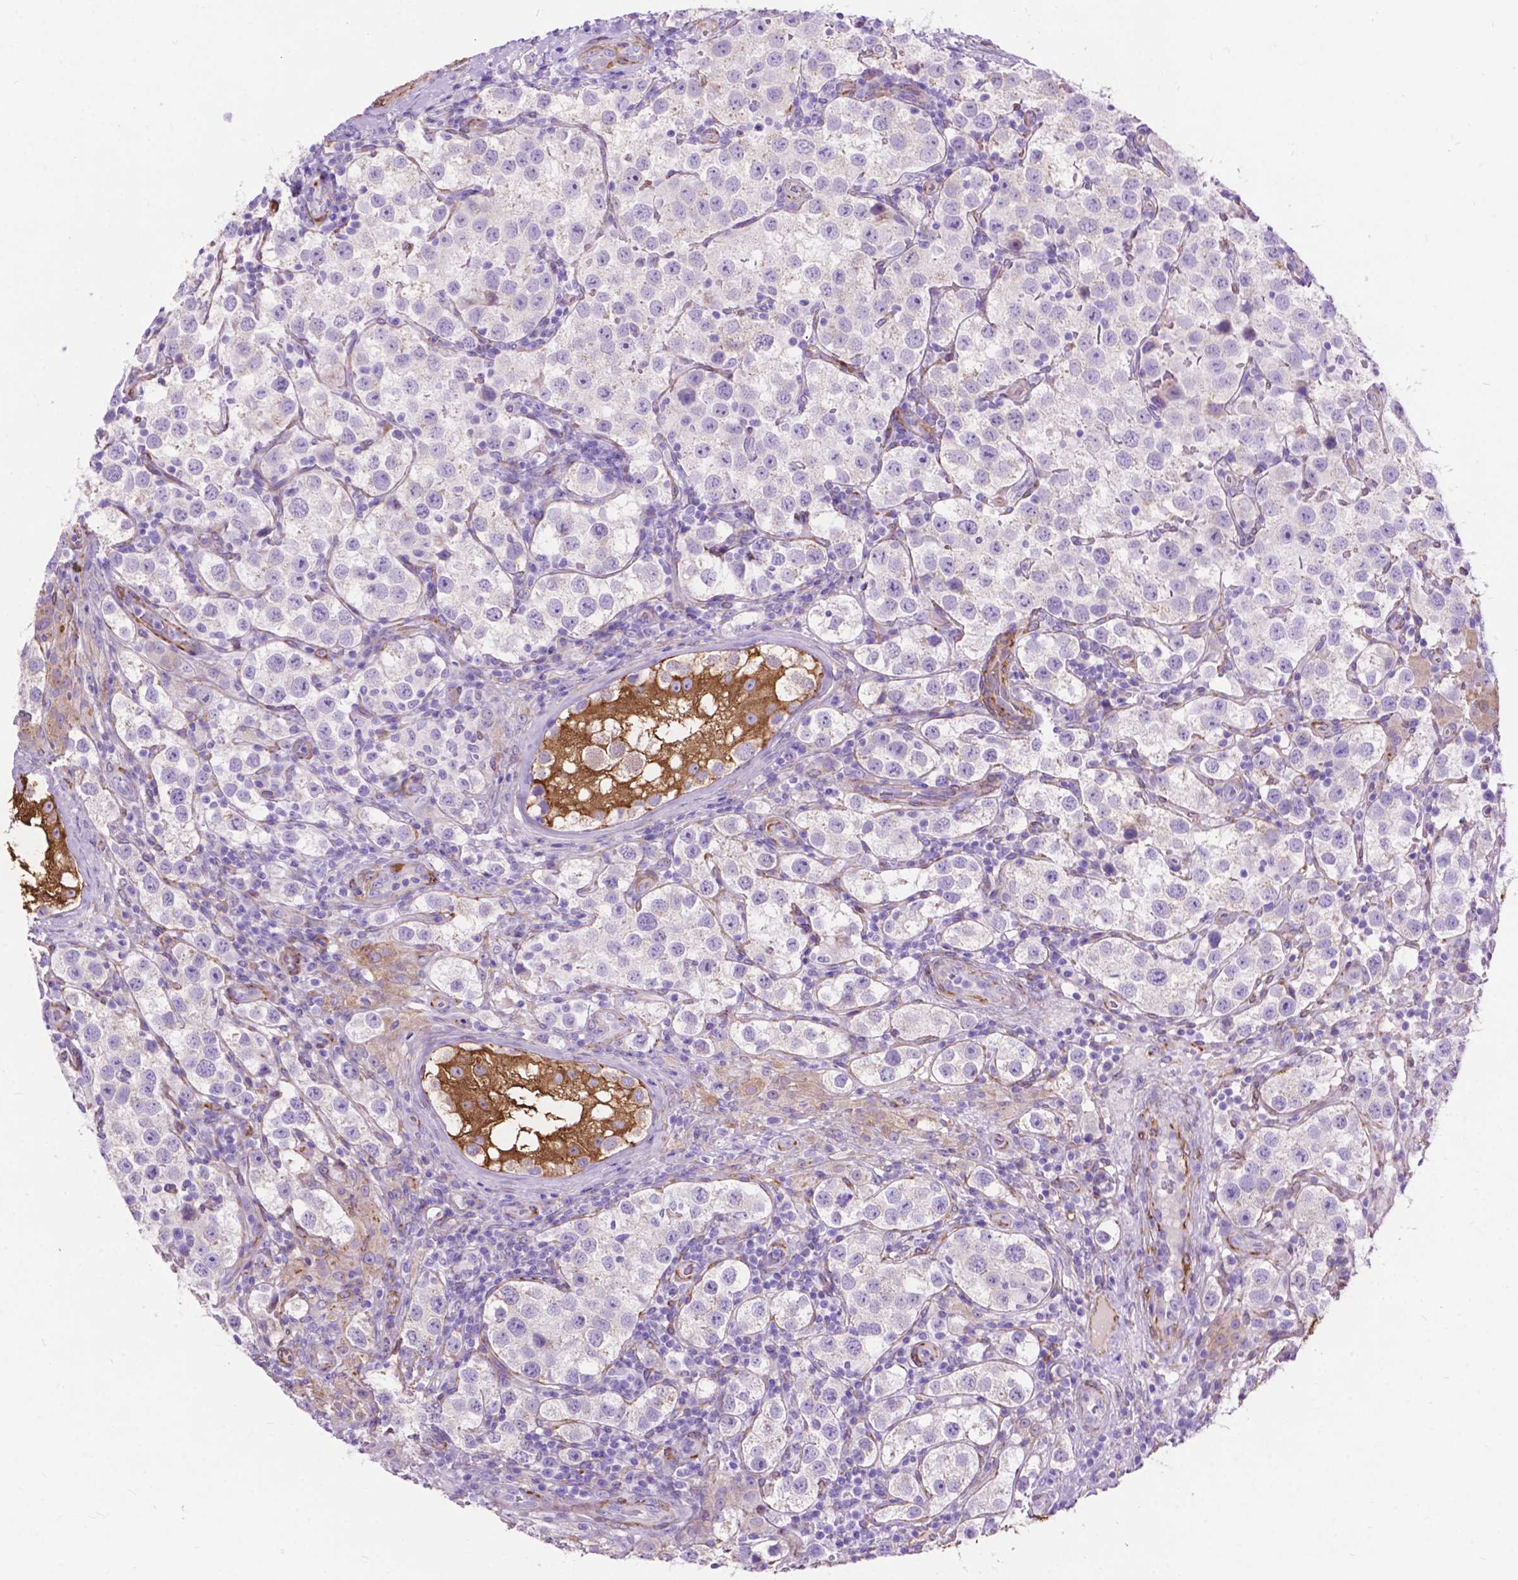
{"staining": {"intensity": "negative", "quantity": "none", "location": "none"}, "tissue": "testis cancer", "cell_type": "Tumor cells", "image_type": "cancer", "snomed": [{"axis": "morphology", "description": "Seminoma, NOS"}, {"axis": "topography", "description": "Testis"}], "caption": "Photomicrograph shows no protein expression in tumor cells of testis seminoma tissue.", "gene": "PCDHA12", "patient": {"sex": "male", "age": 37}}